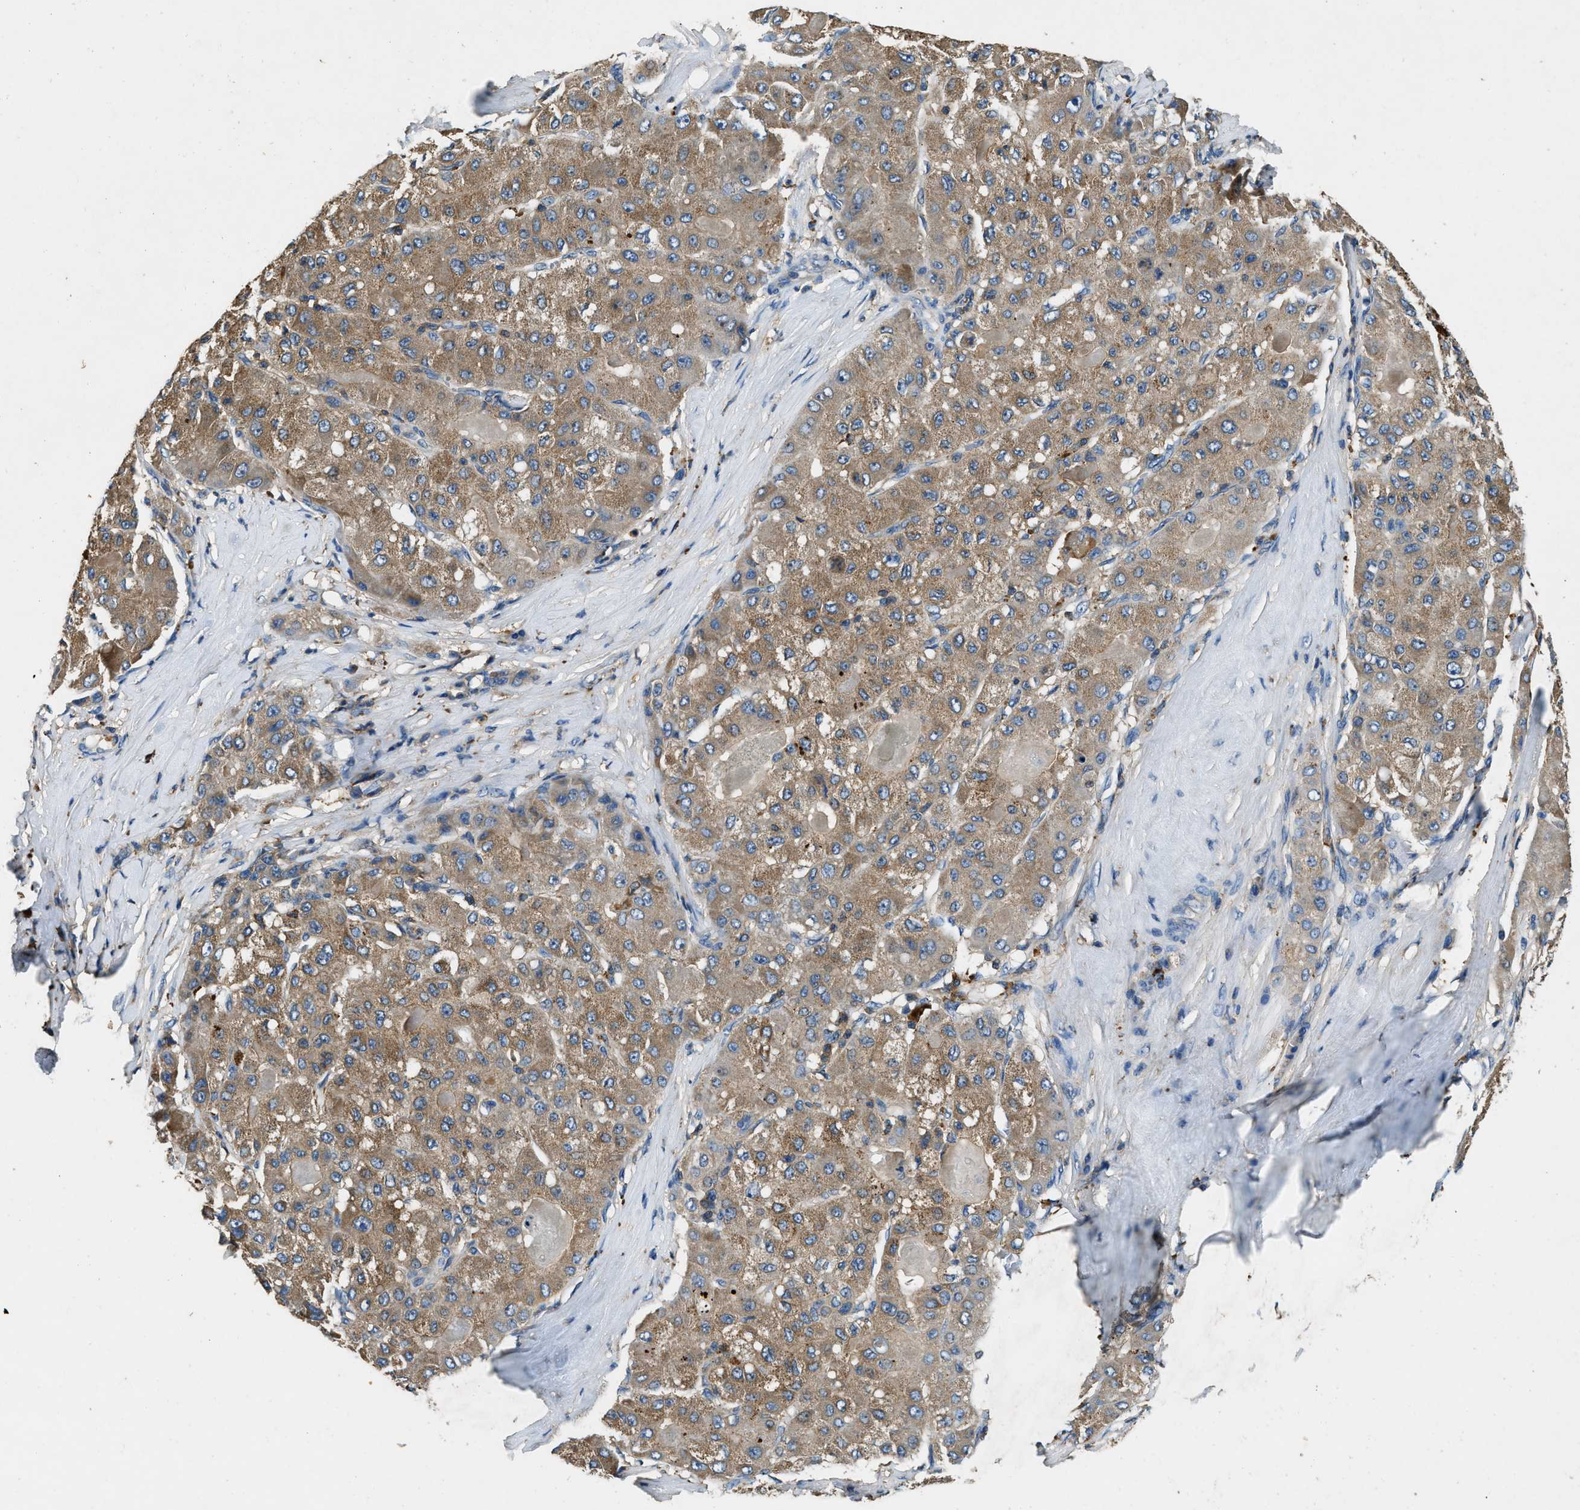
{"staining": {"intensity": "moderate", "quantity": ">75%", "location": "cytoplasmic/membranous"}, "tissue": "liver cancer", "cell_type": "Tumor cells", "image_type": "cancer", "snomed": [{"axis": "morphology", "description": "Carcinoma, Hepatocellular, NOS"}, {"axis": "topography", "description": "Liver"}], "caption": "Protein analysis of liver cancer tissue demonstrates moderate cytoplasmic/membranous positivity in about >75% of tumor cells. (Brightfield microscopy of DAB IHC at high magnification).", "gene": "BLOC1S1", "patient": {"sex": "male", "age": 80}}